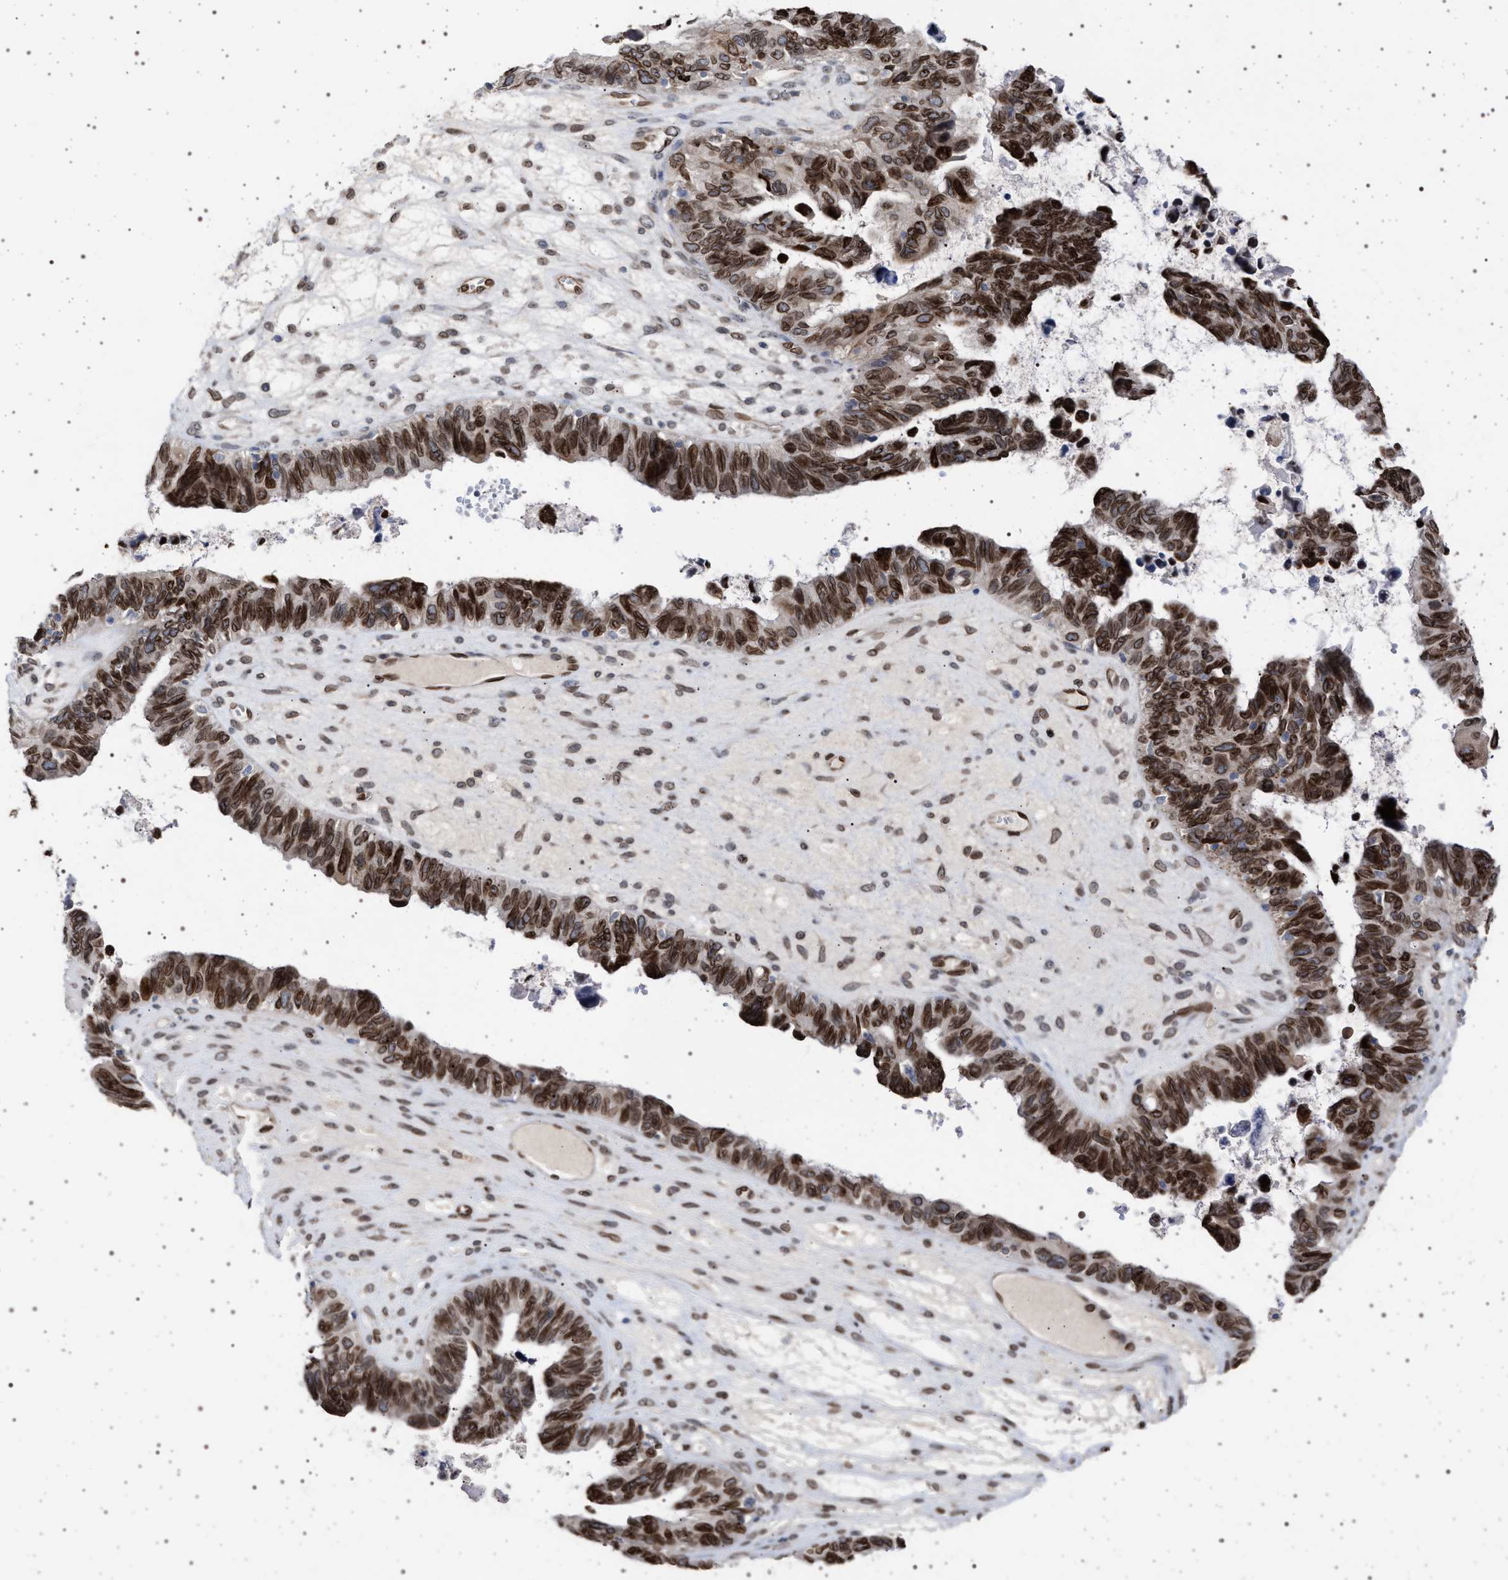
{"staining": {"intensity": "moderate", "quantity": ">75%", "location": "cytoplasmic/membranous,nuclear"}, "tissue": "ovarian cancer", "cell_type": "Tumor cells", "image_type": "cancer", "snomed": [{"axis": "morphology", "description": "Cystadenocarcinoma, serous, NOS"}, {"axis": "topography", "description": "Ovary"}], "caption": "Ovarian serous cystadenocarcinoma stained with a brown dye exhibits moderate cytoplasmic/membranous and nuclear positive expression in approximately >75% of tumor cells.", "gene": "ING2", "patient": {"sex": "female", "age": 79}}